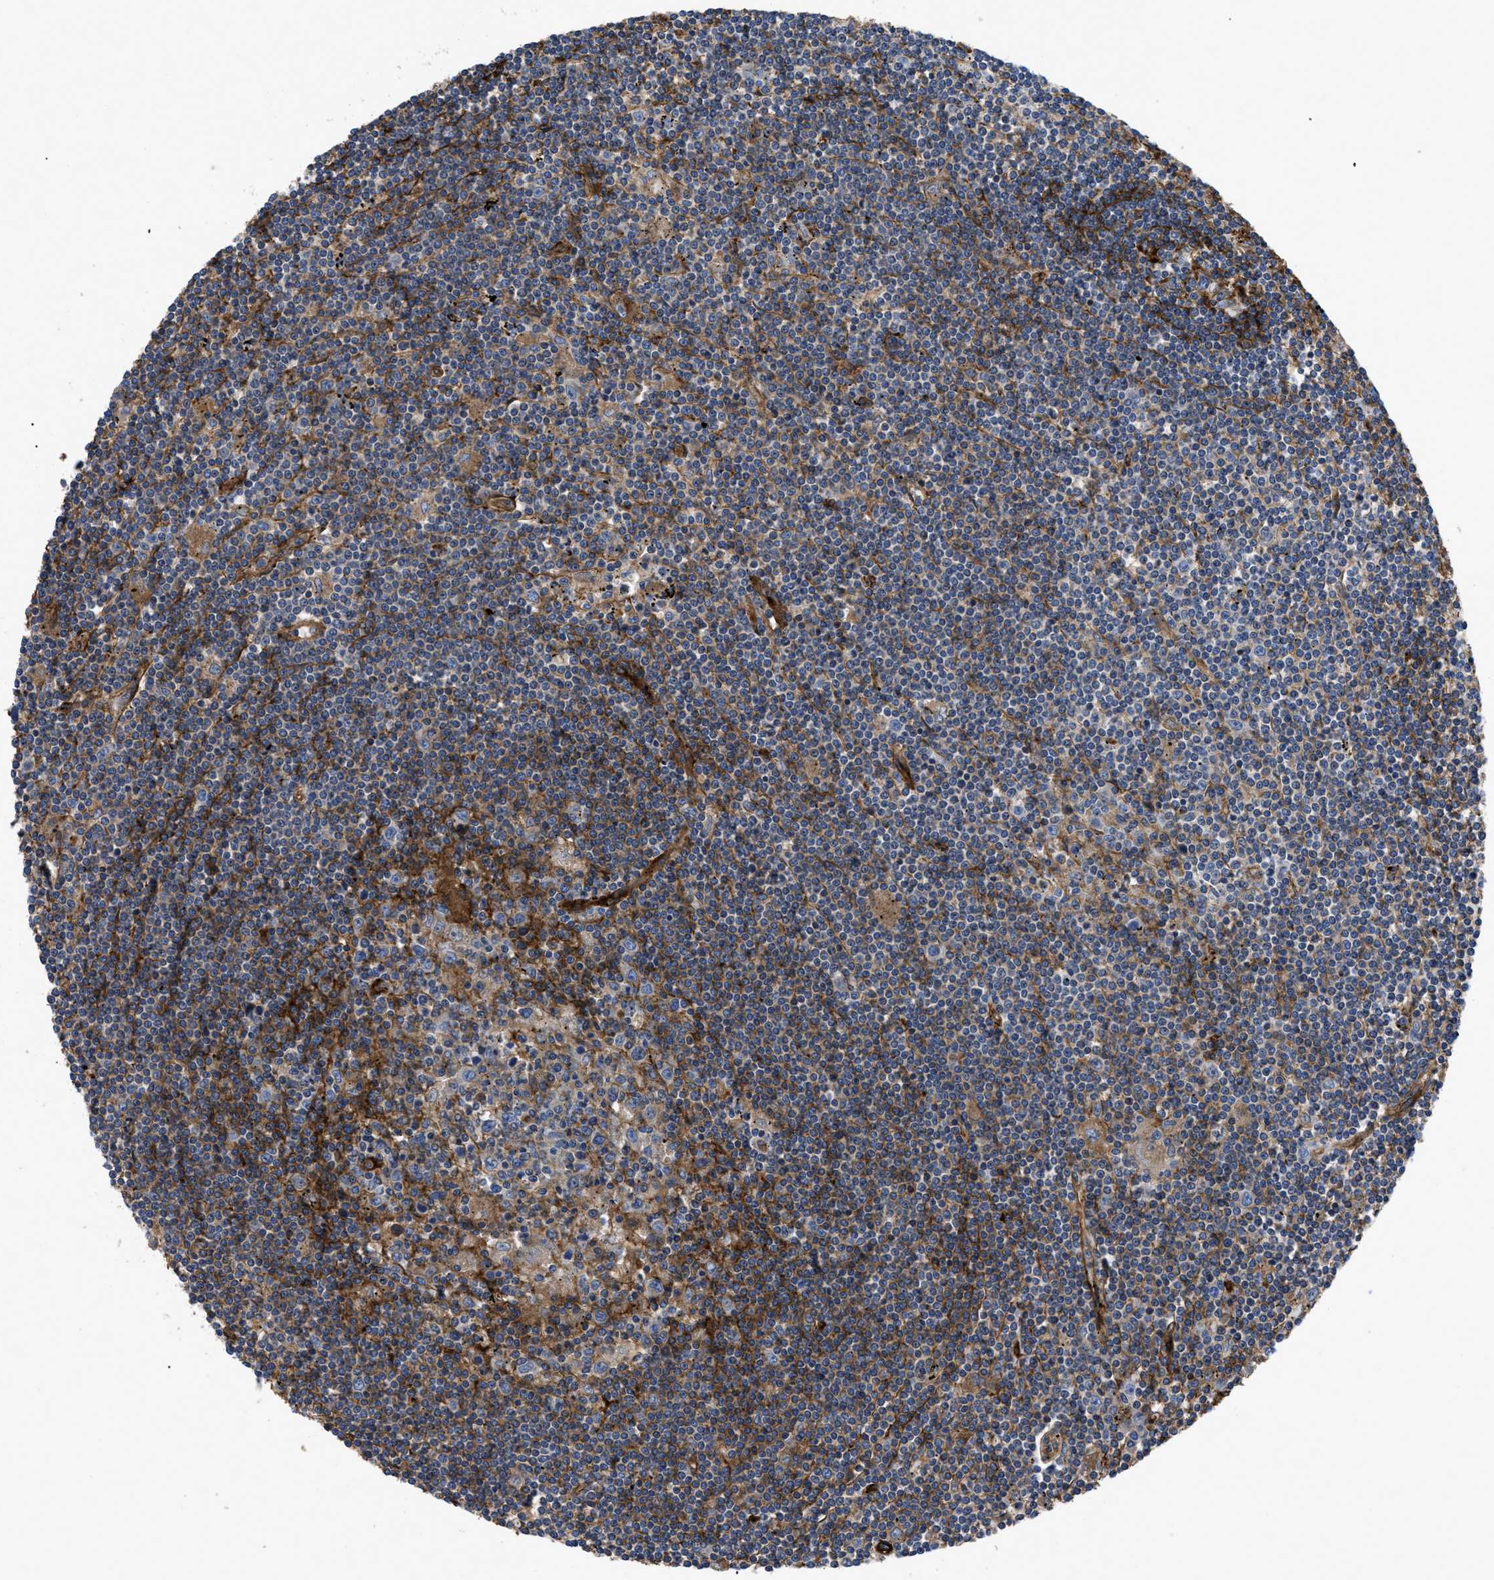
{"staining": {"intensity": "moderate", "quantity": "<25%", "location": "cytoplasmic/membranous"}, "tissue": "lymphoma", "cell_type": "Tumor cells", "image_type": "cancer", "snomed": [{"axis": "morphology", "description": "Malignant lymphoma, non-Hodgkin's type, Low grade"}, {"axis": "topography", "description": "Spleen"}], "caption": "There is low levels of moderate cytoplasmic/membranous staining in tumor cells of lymphoma, as demonstrated by immunohistochemical staining (brown color).", "gene": "NT5E", "patient": {"sex": "male", "age": 76}}